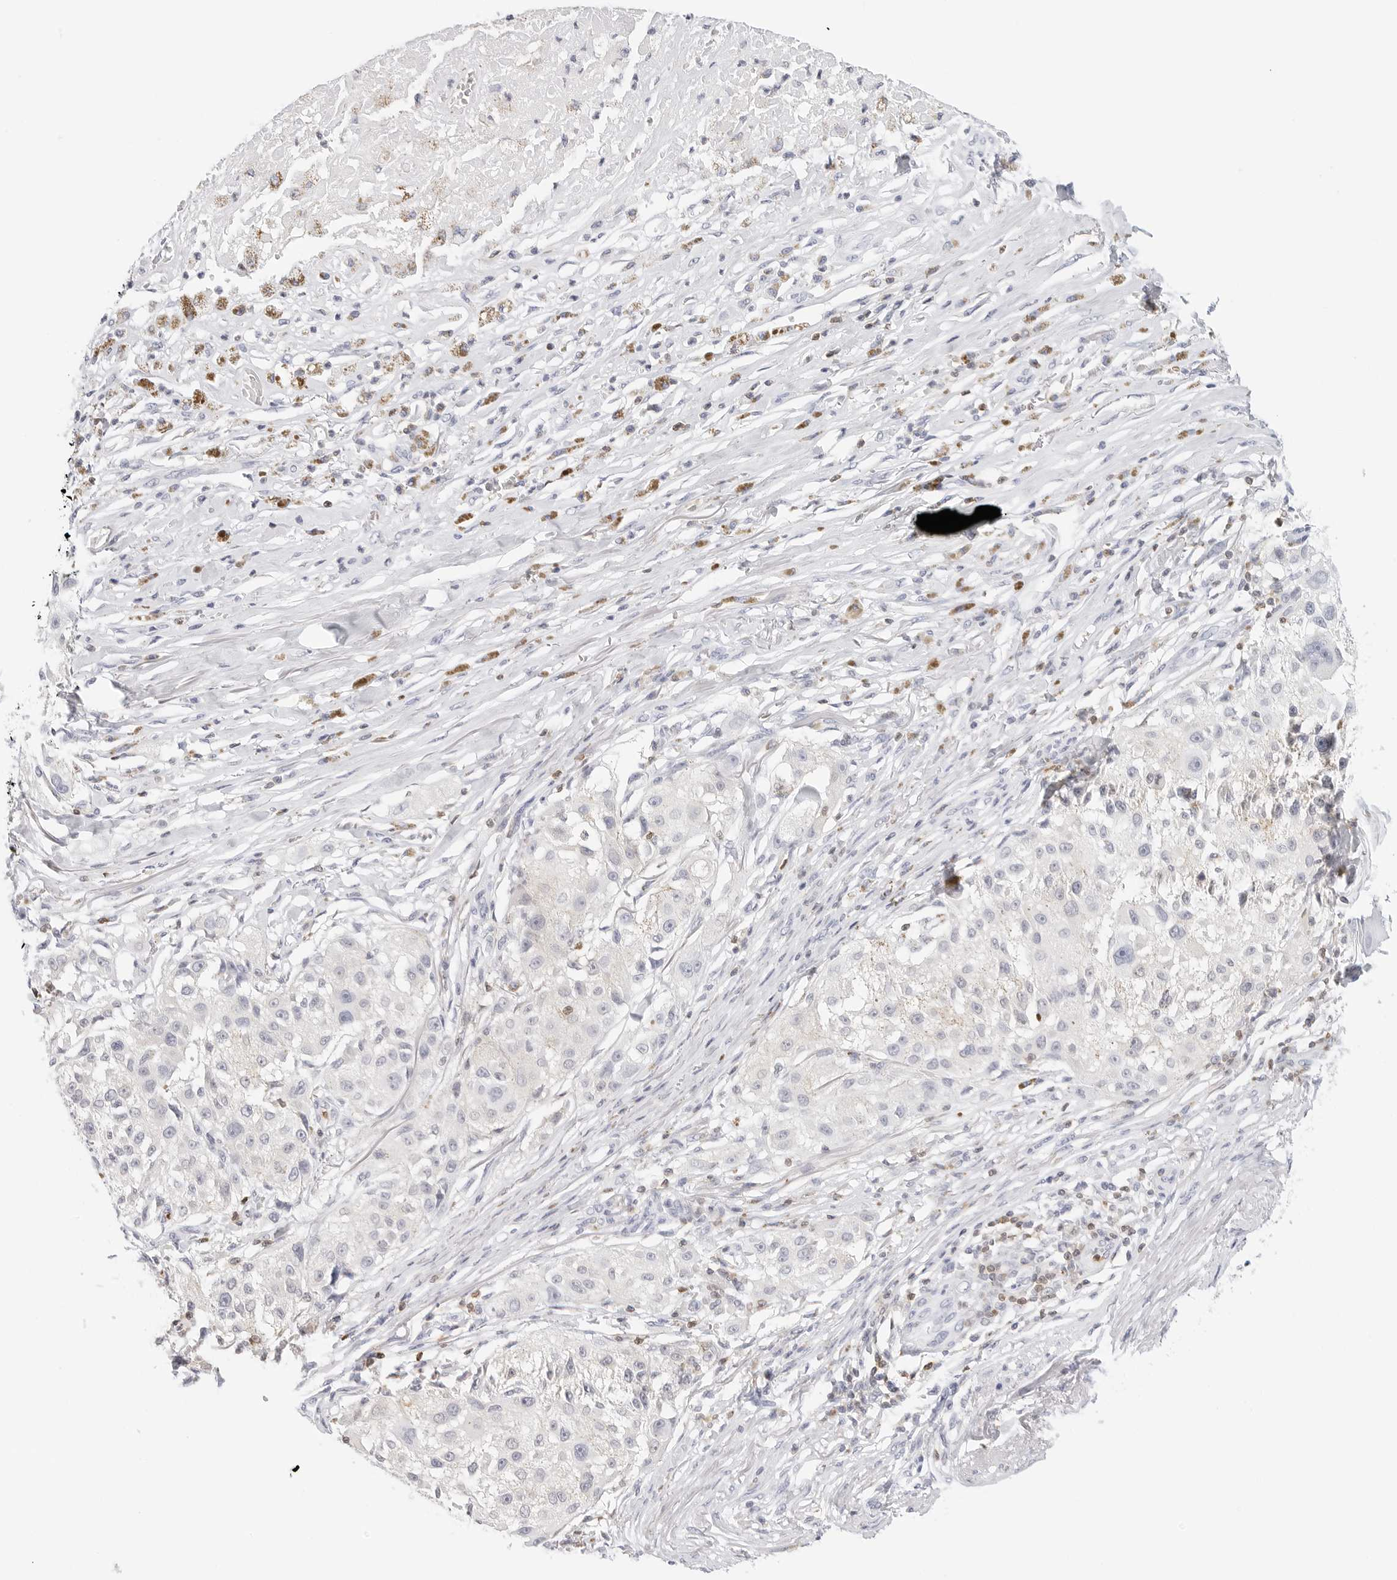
{"staining": {"intensity": "negative", "quantity": "none", "location": "none"}, "tissue": "melanoma", "cell_type": "Tumor cells", "image_type": "cancer", "snomed": [{"axis": "morphology", "description": "Necrosis, NOS"}, {"axis": "morphology", "description": "Malignant melanoma, NOS"}, {"axis": "topography", "description": "Skin"}], "caption": "DAB immunohistochemical staining of melanoma reveals no significant expression in tumor cells.", "gene": "SLC9A3R1", "patient": {"sex": "female", "age": 87}}